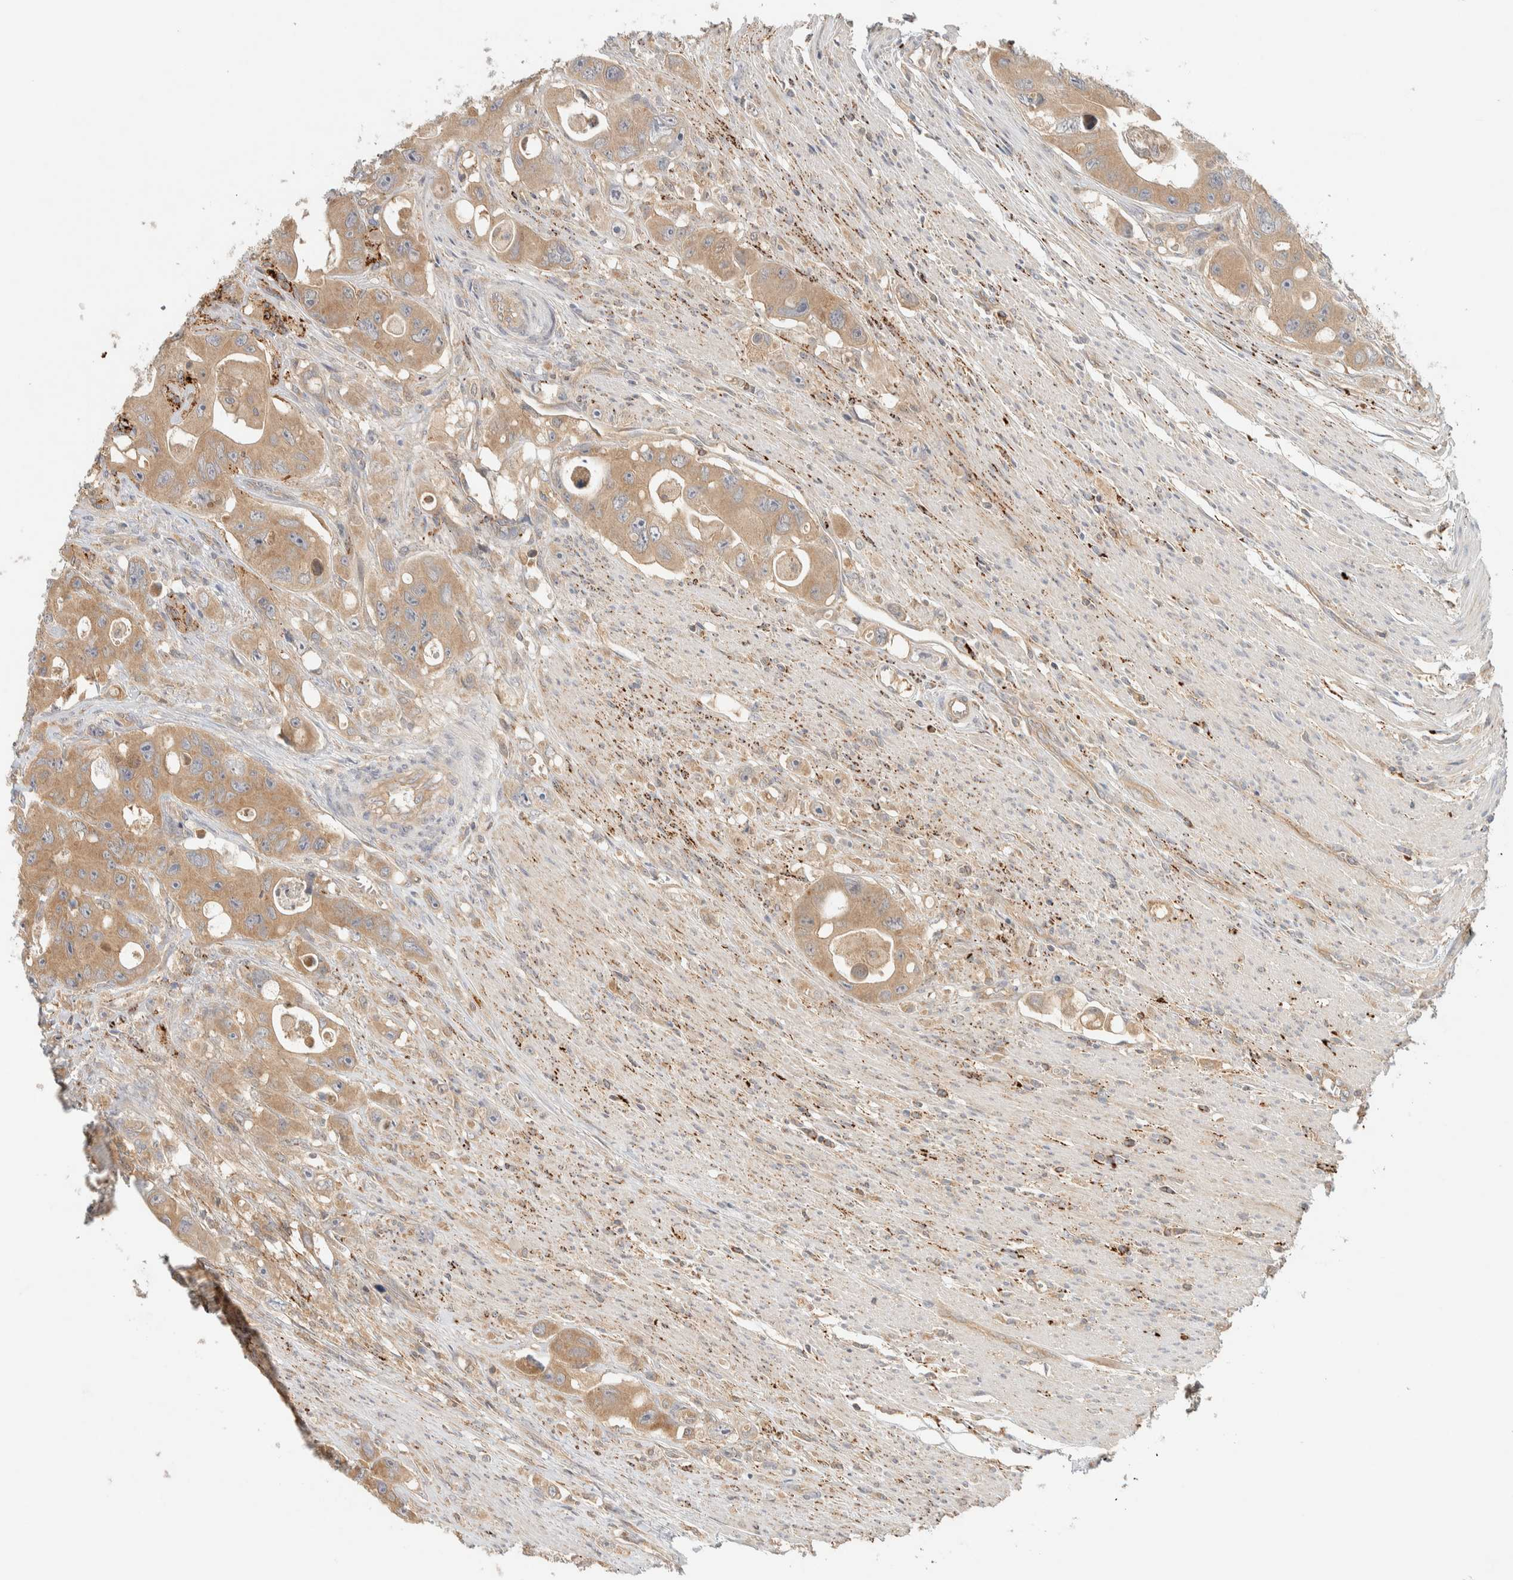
{"staining": {"intensity": "moderate", "quantity": ">75%", "location": "cytoplasmic/membranous"}, "tissue": "colorectal cancer", "cell_type": "Tumor cells", "image_type": "cancer", "snomed": [{"axis": "morphology", "description": "Adenocarcinoma, NOS"}, {"axis": "topography", "description": "Colon"}], "caption": "Protein staining exhibits moderate cytoplasmic/membranous positivity in approximately >75% of tumor cells in colorectal adenocarcinoma. The protein is stained brown, and the nuclei are stained in blue (DAB IHC with brightfield microscopy, high magnification).", "gene": "FAM167A", "patient": {"sex": "female", "age": 46}}